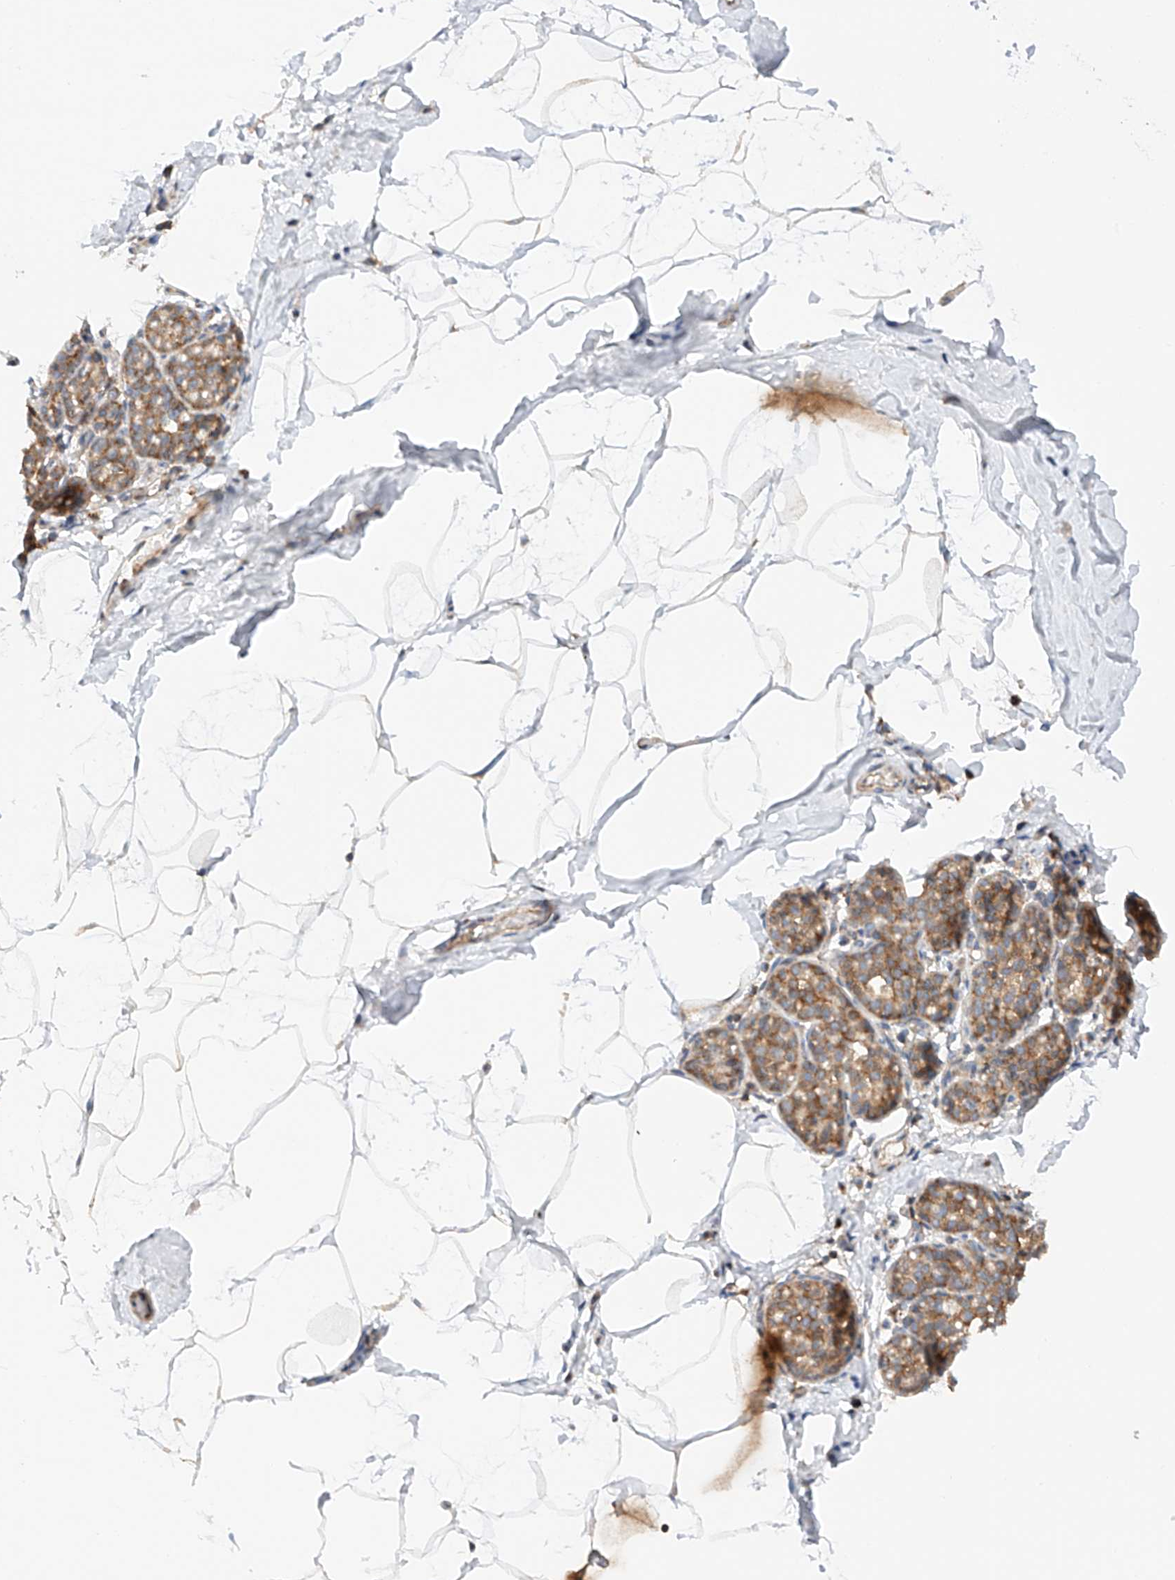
{"staining": {"intensity": "negative", "quantity": "none", "location": "none"}, "tissue": "breast", "cell_type": "Adipocytes", "image_type": "normal", "snomed": [{"axis": "morphology", "description": "Normal tissue, NOS"}, {"axis": "morphology", "description": "Lobular carcinoma"}, {"axis": "topography", "description": "Breast"}], "caption": "A high-resolution histopathology image shows immunohistochemistry staining of unremarkable breast, which demonstrates no significant positivity in adipocytes. (DAB (3,3'-diaminobenzidine) immunohistochemistry visualized using brightfield microscopy, high magnification).", "gene": "MFN2", "patient": {"sex": "female", "age": 62}}